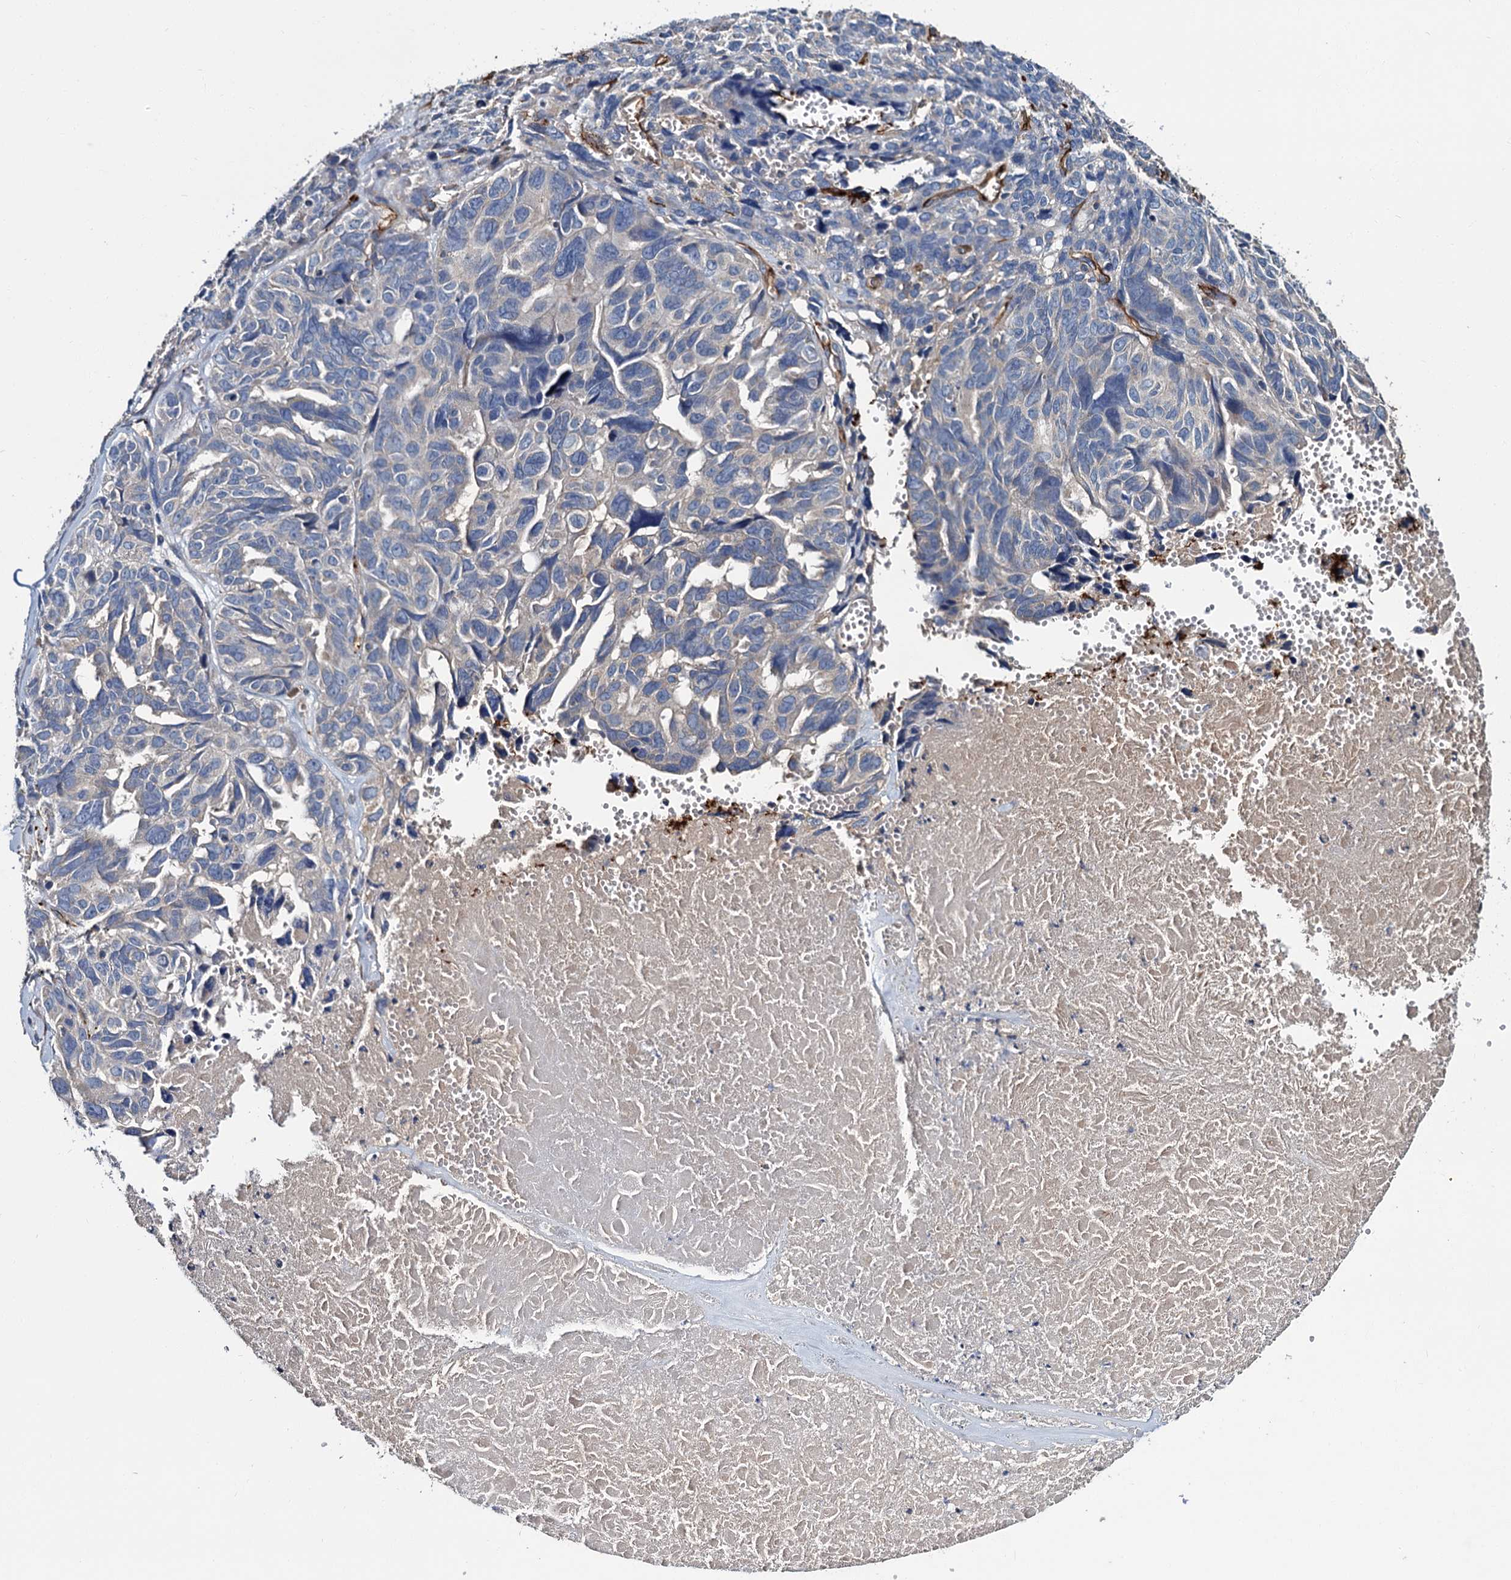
{"staining": {"intensity": "negative", "quantity": "none", "location": "none"}, "tissue": "ovarian cancer", "cell_type": "Tumor cells", "image_type": "cancer", "snomed": [{"axis": "morphology", "description": "Cystadenocarcinoma, serous, NOS"}, {"axis": "topography", "description": "Ovary"}], "caption": "Immunohistochemistry (IHC) of human serous cystadenocarcinoma (ovarian) shows no expression in tumor cells.", "gene": "CACNA1C", "patient": {"sex": "female", "age": 79}}